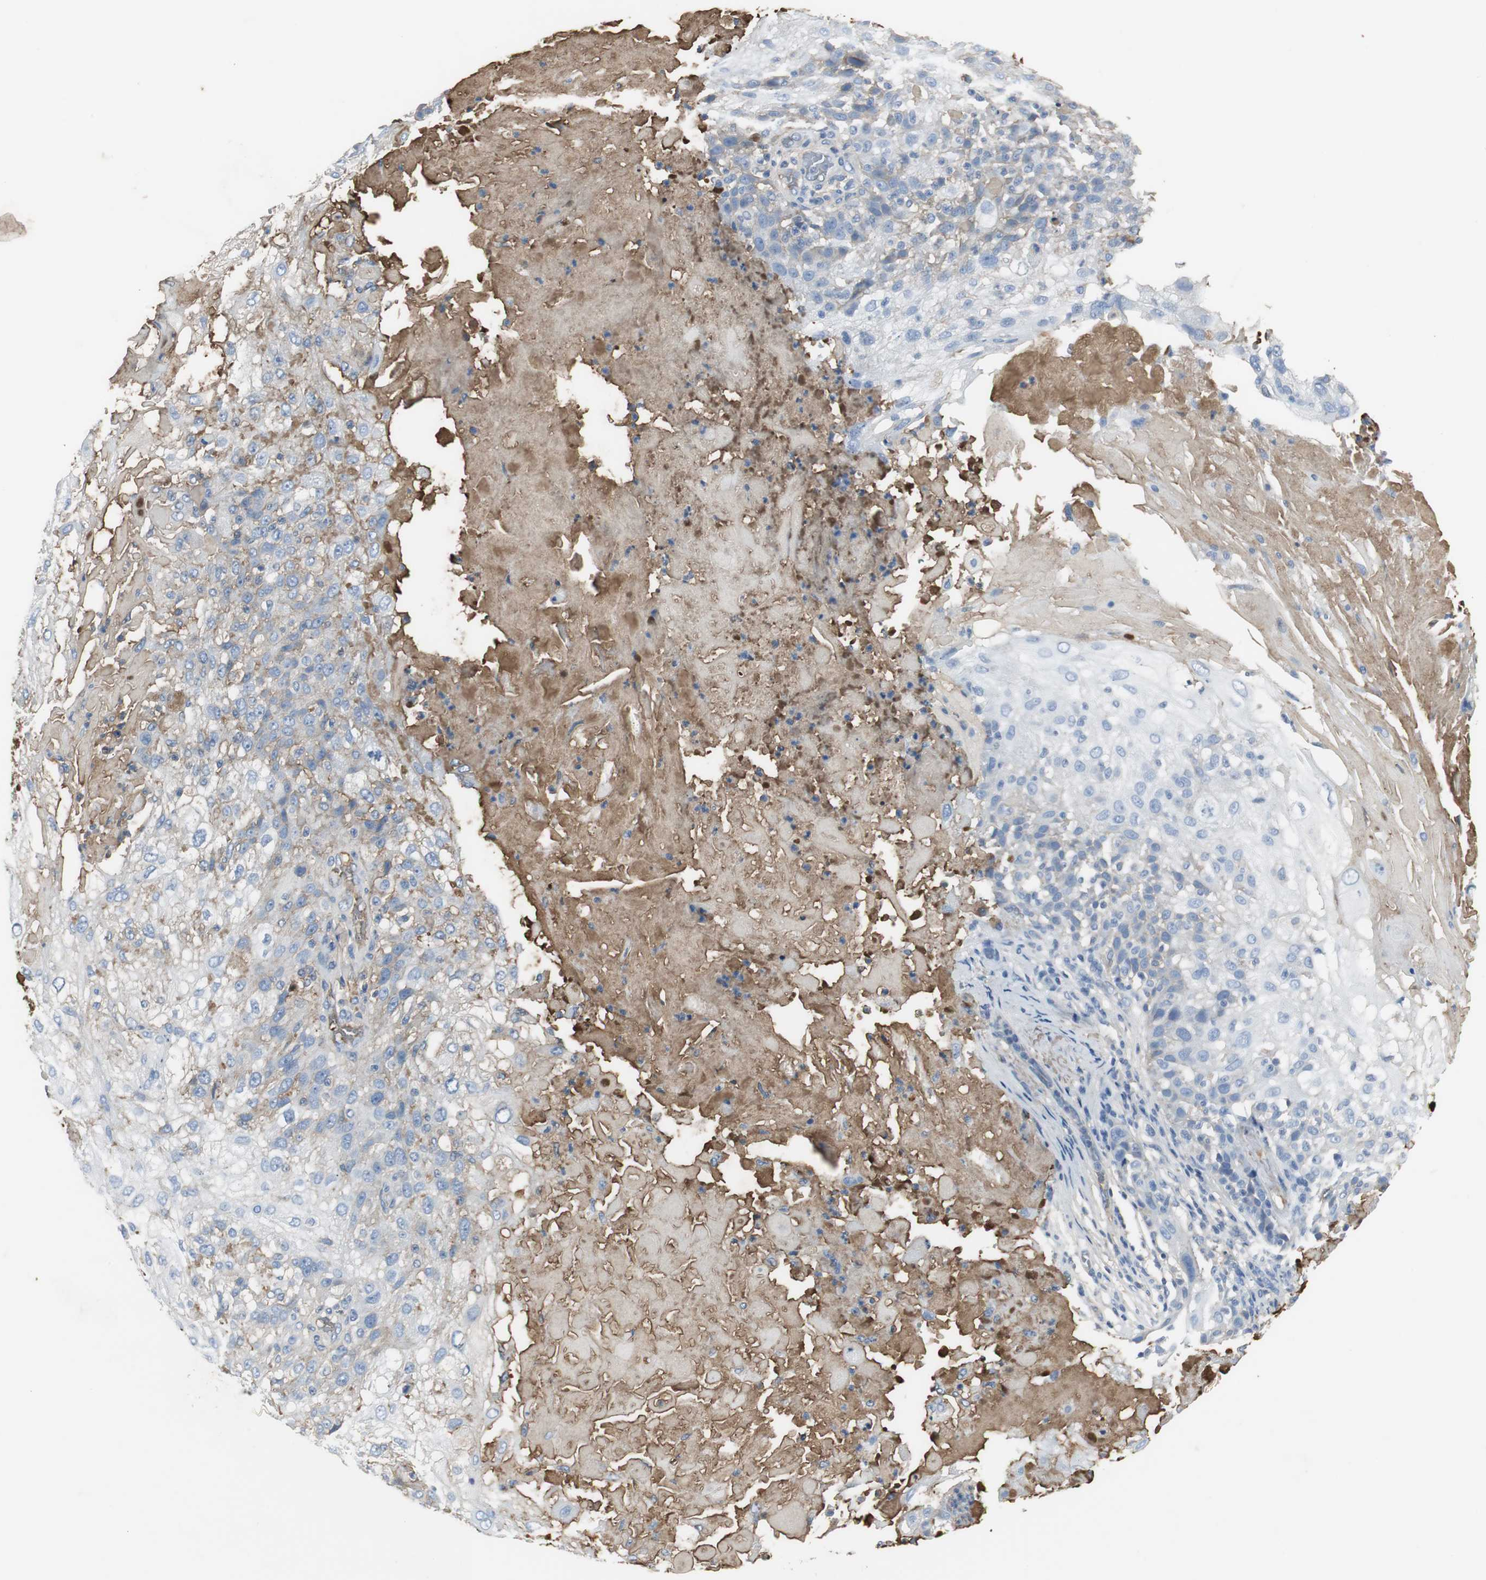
{"staining": {"intensity": "weak", "quantity": "<25%", "location": "cytoplasmic/membranous"}, "tissue": "skin cancer", "cell_type": "Tumor cells", "image_type": "cancer", "snomed": [{"axis": "morphology", "description": "Normal tissue, NOS"}, {"axis": "morphology", "description": "Squamous cell carcinoma, NOS"}, {"axis": "topography", "description": "Skin"}], "caption": "Immunohistochemistry (IHC) photomicrograph of neoplastic tissue: human squamous cell carcinoma (skin) stained with DAB (3,3'-diaminobenzidine) reveals no significant protein expression in tumor cells. Nuclei are stained in blue.", "gene": "IGHA1", "patient": {"sex": "female", "age": 83}}